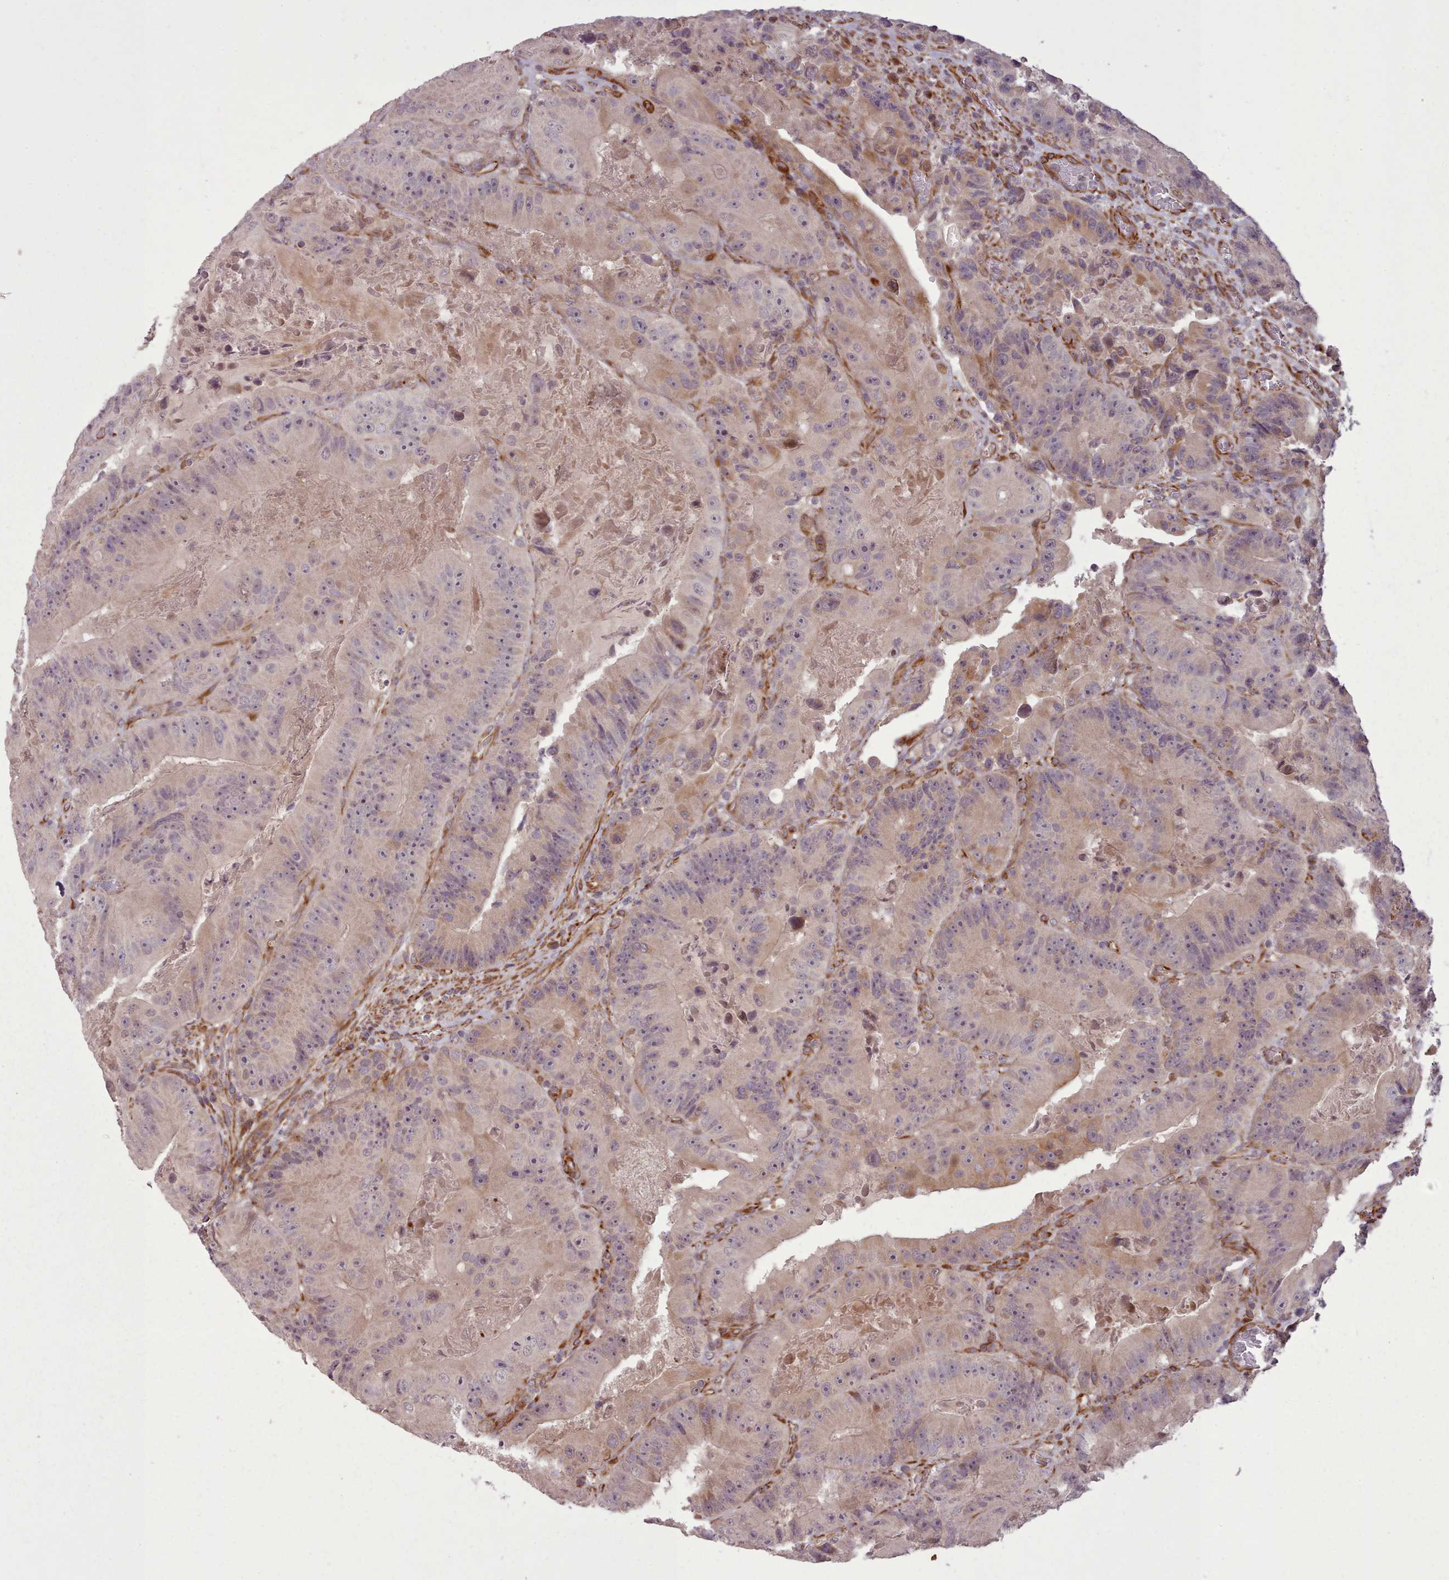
{"staining": {"intensity": "moderate", "quantity": "<25%", "location": "cytoplasmic/membranous"}, "tissue": "colorectal cancer", "cell_type": "Tumor cells", "image_type": "cancer", "snomed": [{"axis": "morphology", "description": "Adenocarcinoma, NOS"}, {"axis": "topography", "description": "Colon"}], "caption": "Adenocarcinoma (colorectal) stained with a brown dye reveals moderate cytoplasmic/membranous positive expression in about <25% of tumor cells.", "gene": "GBGT1", "patient": {"sex": "female", "age": 86}}